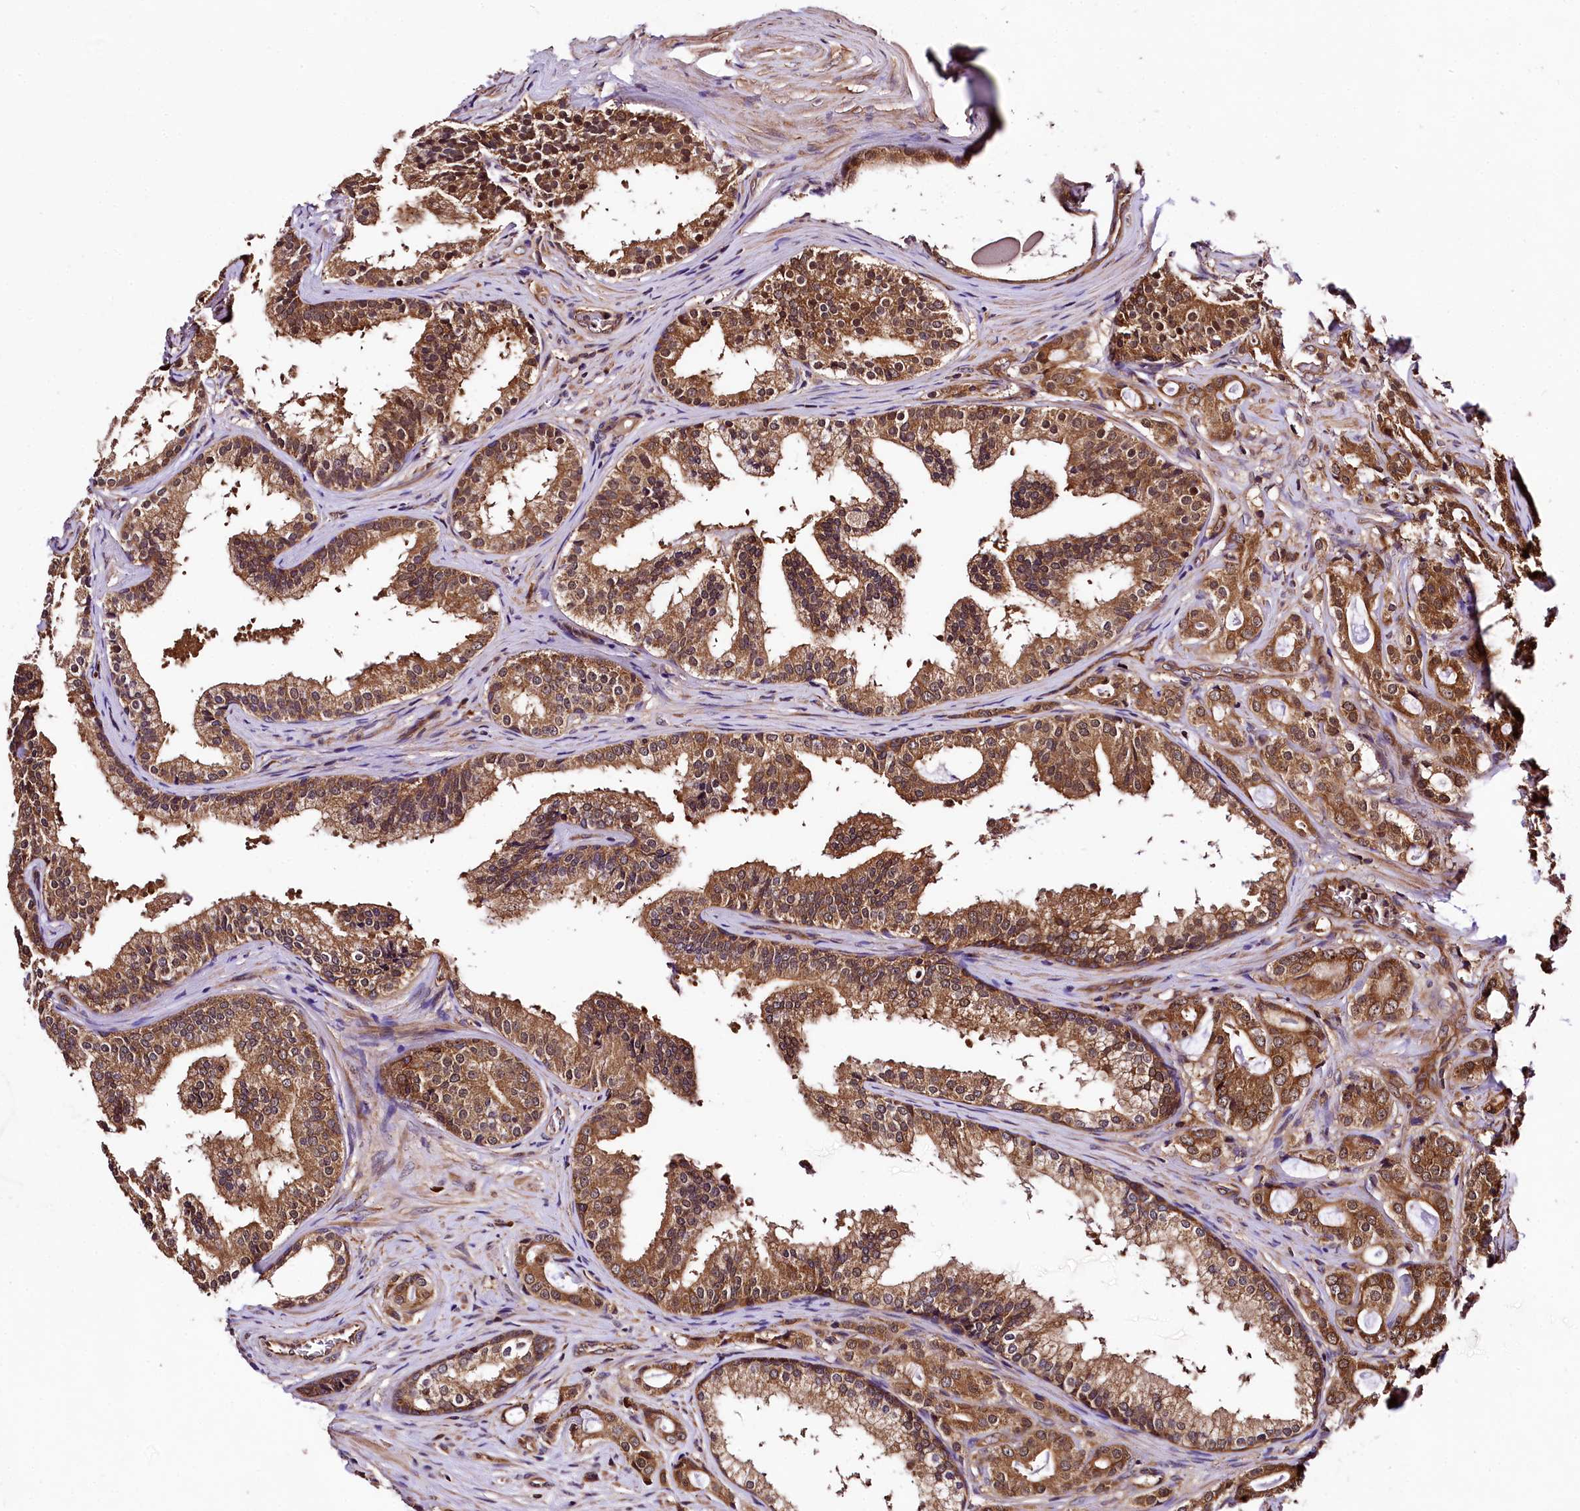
{"staining": {"intensity": "moderate", "quantity": ">75%", "location": "cytoplasmic/membranous,nuclear"}, "tissue": "prostate cancer", "cell_type": "Tumor cells", "image_type": "cancer", "snomed": [{"axis": "morphology", "description": "Adenocarcinoma, High grade"}, {"axis": "topography", "description": "Prostate"}], "caption": "Protein staining of prostate cancer tissue reveals moderate cytoplasmic/membranous and nuclear positivity in about >75% of tumor cells.", "gene": "LRSAM1", "patient": {"sex": "male", "age": 63}}